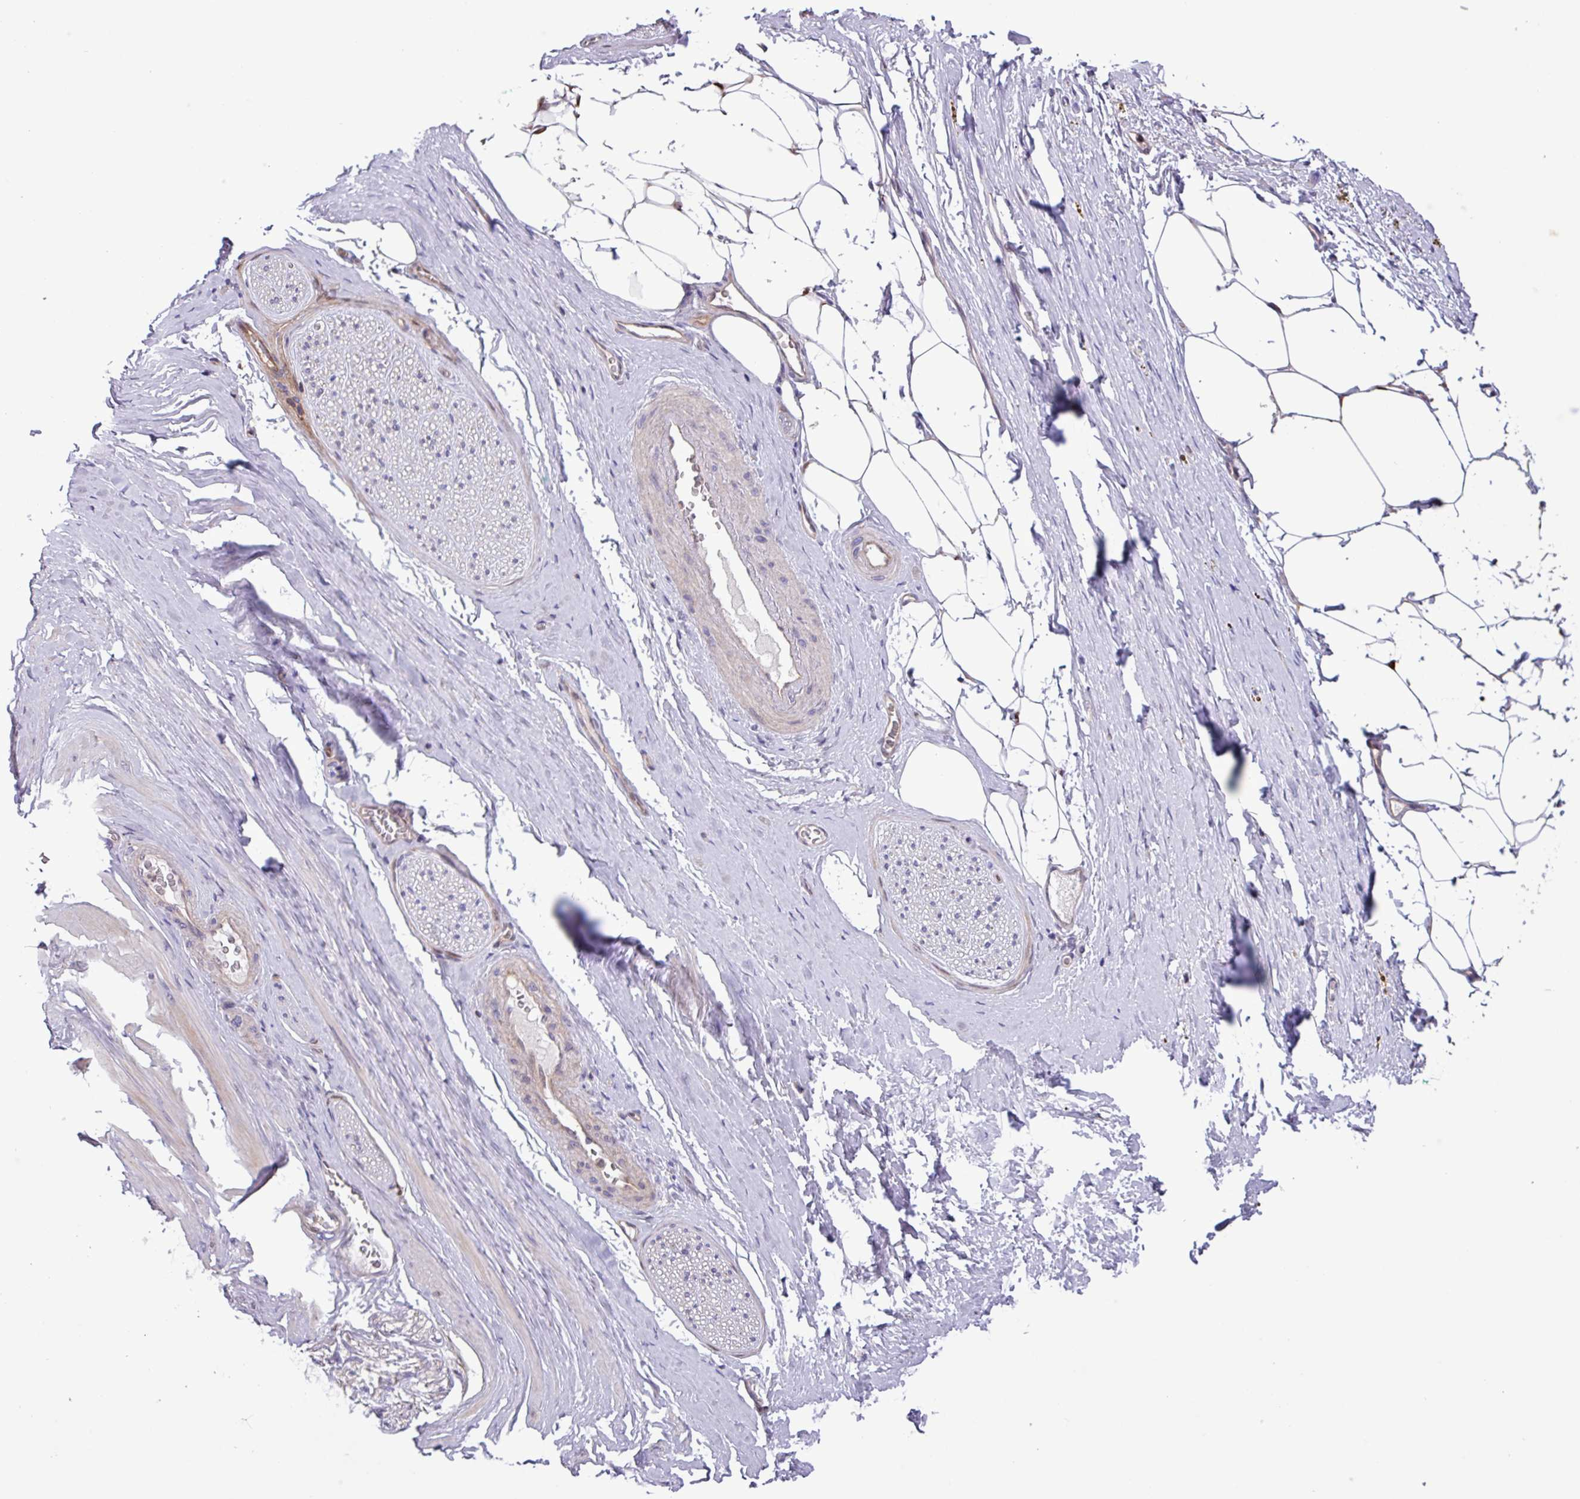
{"staining": {"intensity": "negative", "quantity": "none", "location": "none"}, "tissue": "adipose tissue", "cell_type": "Adipocytes", "image_type": "normal", "snomed": [{"axis": "morphology", "description": "Normal tissue, NOS"}, {"axis": "morphology", "description": "Adenocarcinoma, High grade"}, {"axis": "topography", "description": "Prostate"}, {"axis": "topography", "description": "Peripheral nerve tissue"}], "caption": "This is an IHC photomicrograph of benign human adipose tissue. There is no positivity in adipocytes.", "gene": "CNTRL", "patient": {"sex": "male", "age": 68}}